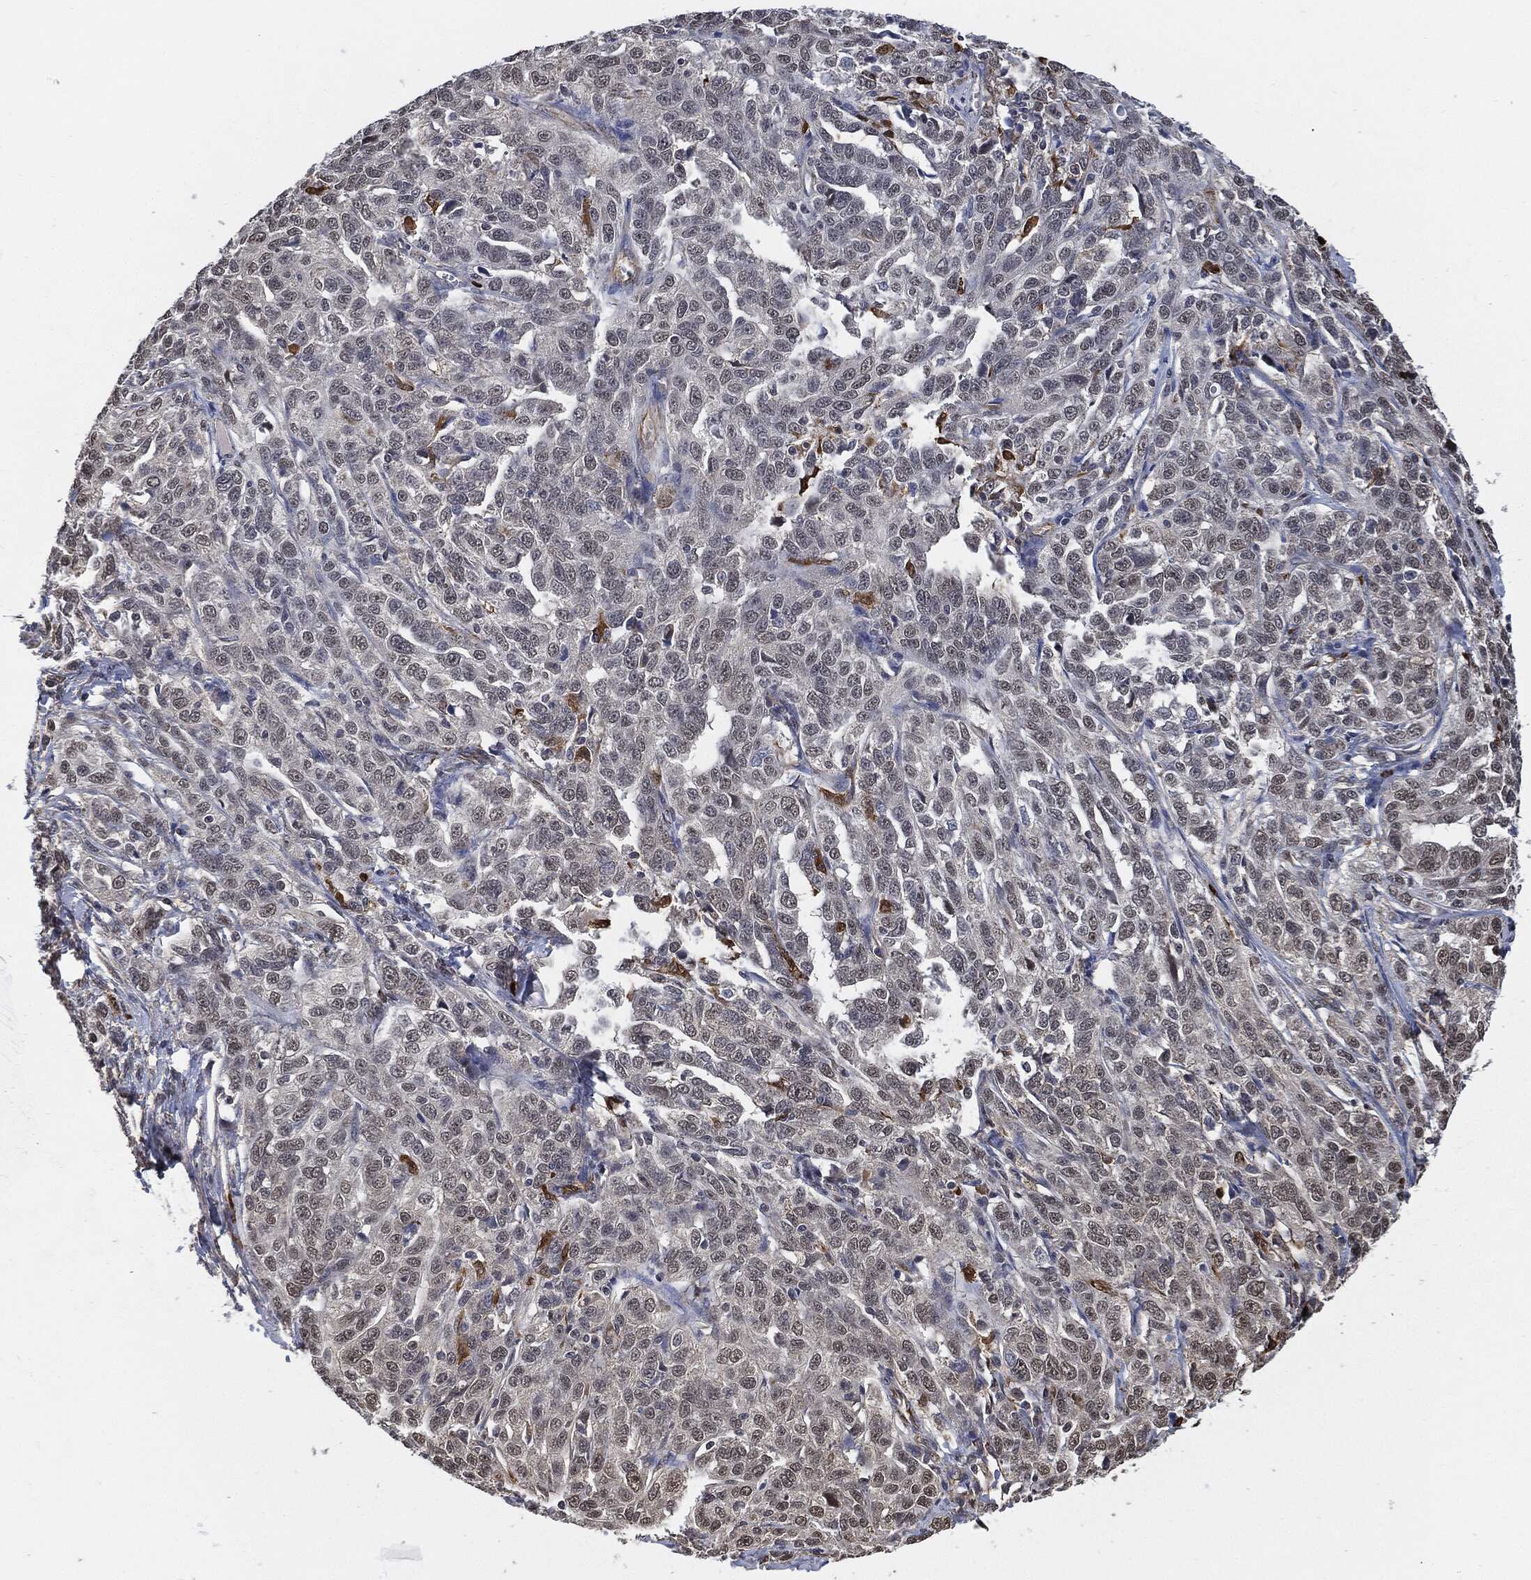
{"staining": {"intensity": "negative", "quantity": "none", "location": "none"}, "tissue": "ovarian cancer", "cell_type": "Tumor cells", "image_type": "cancer", "snomed": [{"axis": "morphology", "description": "Cystadenocarcinoma, serous, NOS"}, {"axis": "topography", "description": "Ovary"}], "caption": "A photomicrograph of human ovarian cancer is negative for staining in tumor cells.", "gene": "S100A9", "patient": {"sex": "female", "age": 71}}